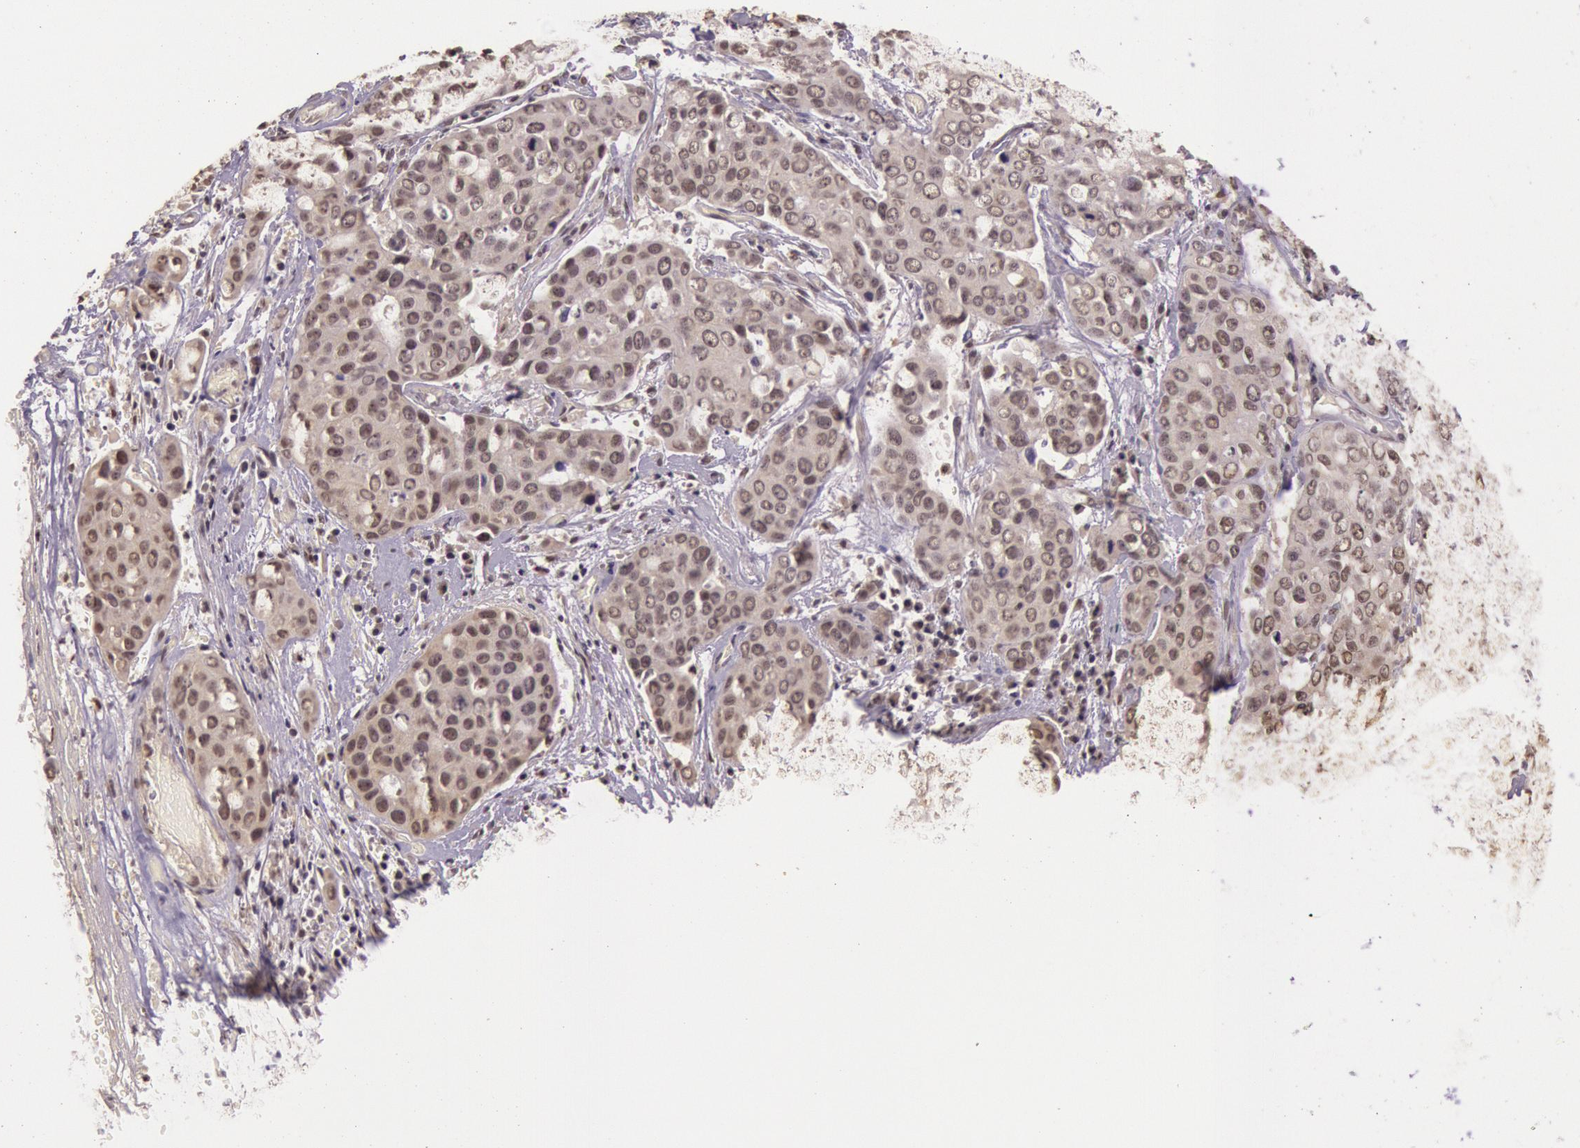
{"staining": {"intensity": "moderate", "quantity": "25%-75%", "location": "cytoplasmic/membranous"}, "tissue": "cervical cancer", "cell_type": "Tumor cells", "image_type": "cancer", "snomed": [{"axis": "morphology", "description": "Squamous cell carcinoma, NOS"}, {"axis": "topography", "description": "Cervix"}], "caption": "The immunohistochemical stain highlights moderate cytoplasmic/membranous positivity in tumor cells of squamous cell carcinoma (cervical) tissue.", "gene": "RTL10", "patient": {"sex": "female", "age": 54}}